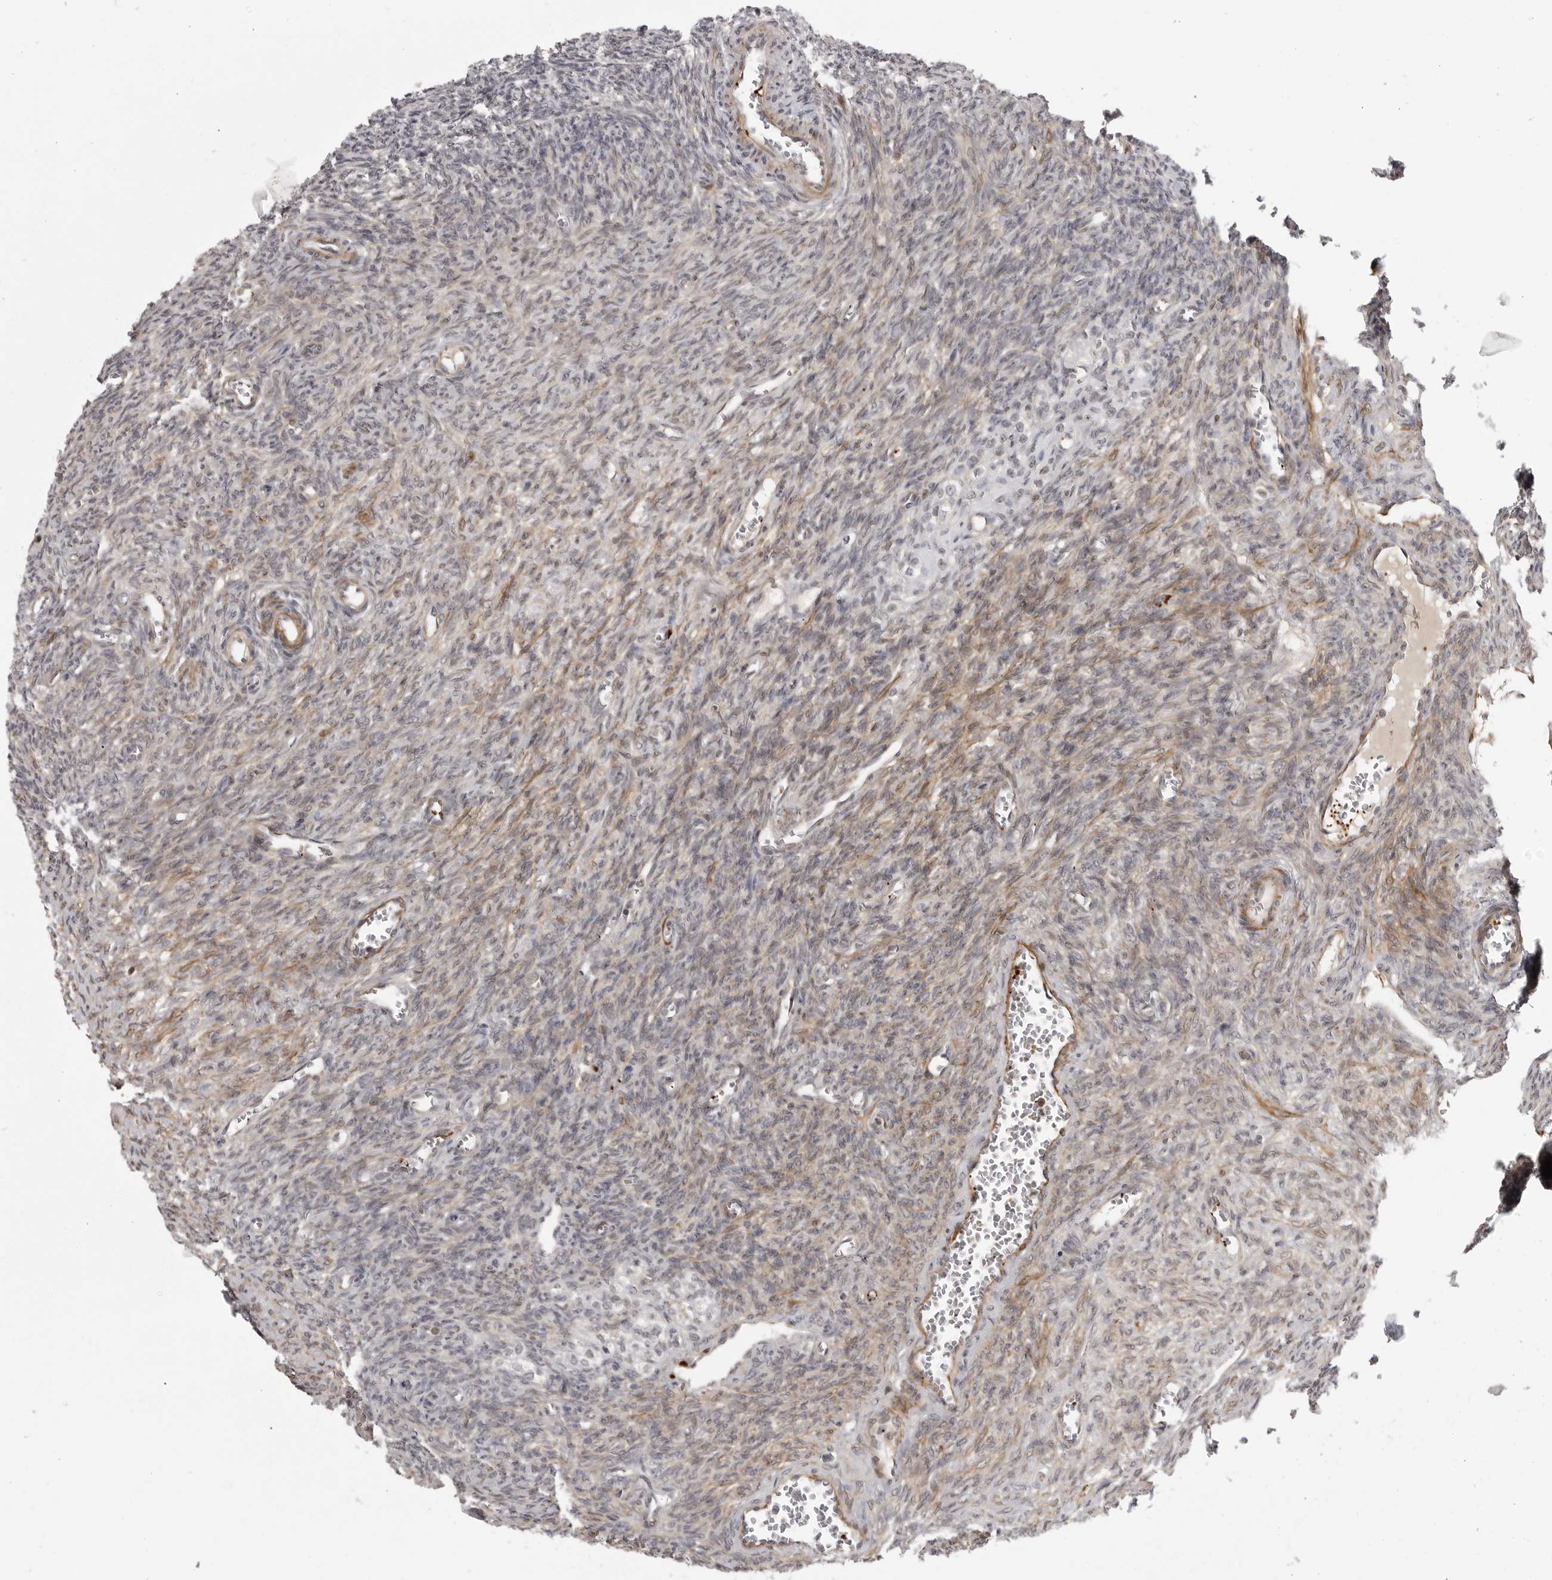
{"staining": {"intensity": "moderate", "quantity": "25%-75%", "location": "cytoplasmic/membranous"}, "tissue": "ovary", "cell_type": "Ovarian stroma cells", "image_type": "normal", "snomed": [{"axis": "morphology", "description": "Normal tissue, NOS"}, {"axis": "topography", "description": "Ovary"}], "caption": "A high-resolution micrograph shows immunohistochemistry staining of benign ovary, which displays moderate cytoplasmic/membranous staining in about 25%-75% of ovarian stroma cells. (DAB IHC, brown staining for protein, blue staining for nuclei).", "gene": "TUT4", "patient": {"sex": "female", "age": 27}}